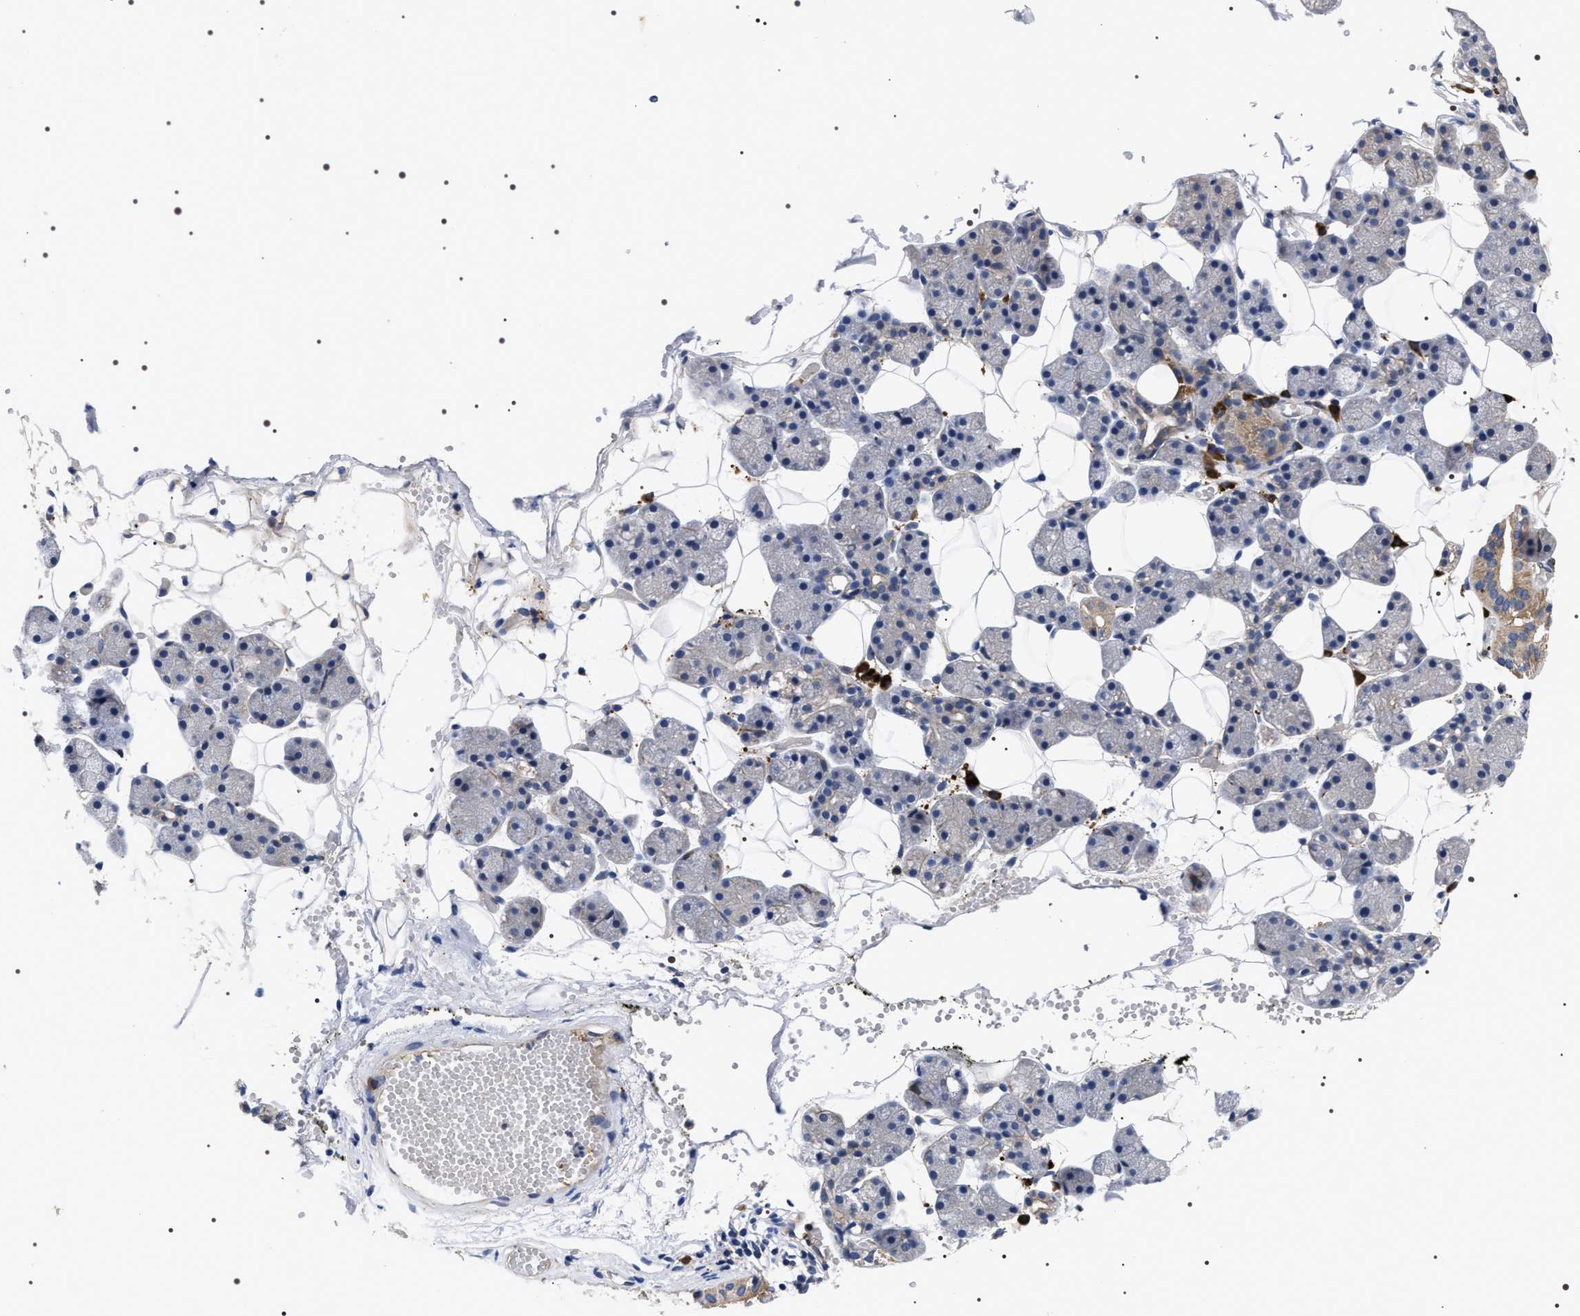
{"staining": {"intensity": "moderate", "quantity": "<25%", "location": "cytoplasmic/membranous"}, "tissue": "salivary gland", "cell_type": "Glandular cells", "image_type": "normal", "snomed": [{"axis": "morphology", "description": "Normal tissue, NOS"}, {"axis": "topography", "description": "Salivary gland"}], "caption": "DAB (3,3'-diaminobenzidine) immunohistochemical staining of normal salivary gland displays moderate cytoplasmic/membranous protein positivity in about <25% of glandular cells.", "gene": "MIS18A", "patient": {"sex": "female", "age": 33}}